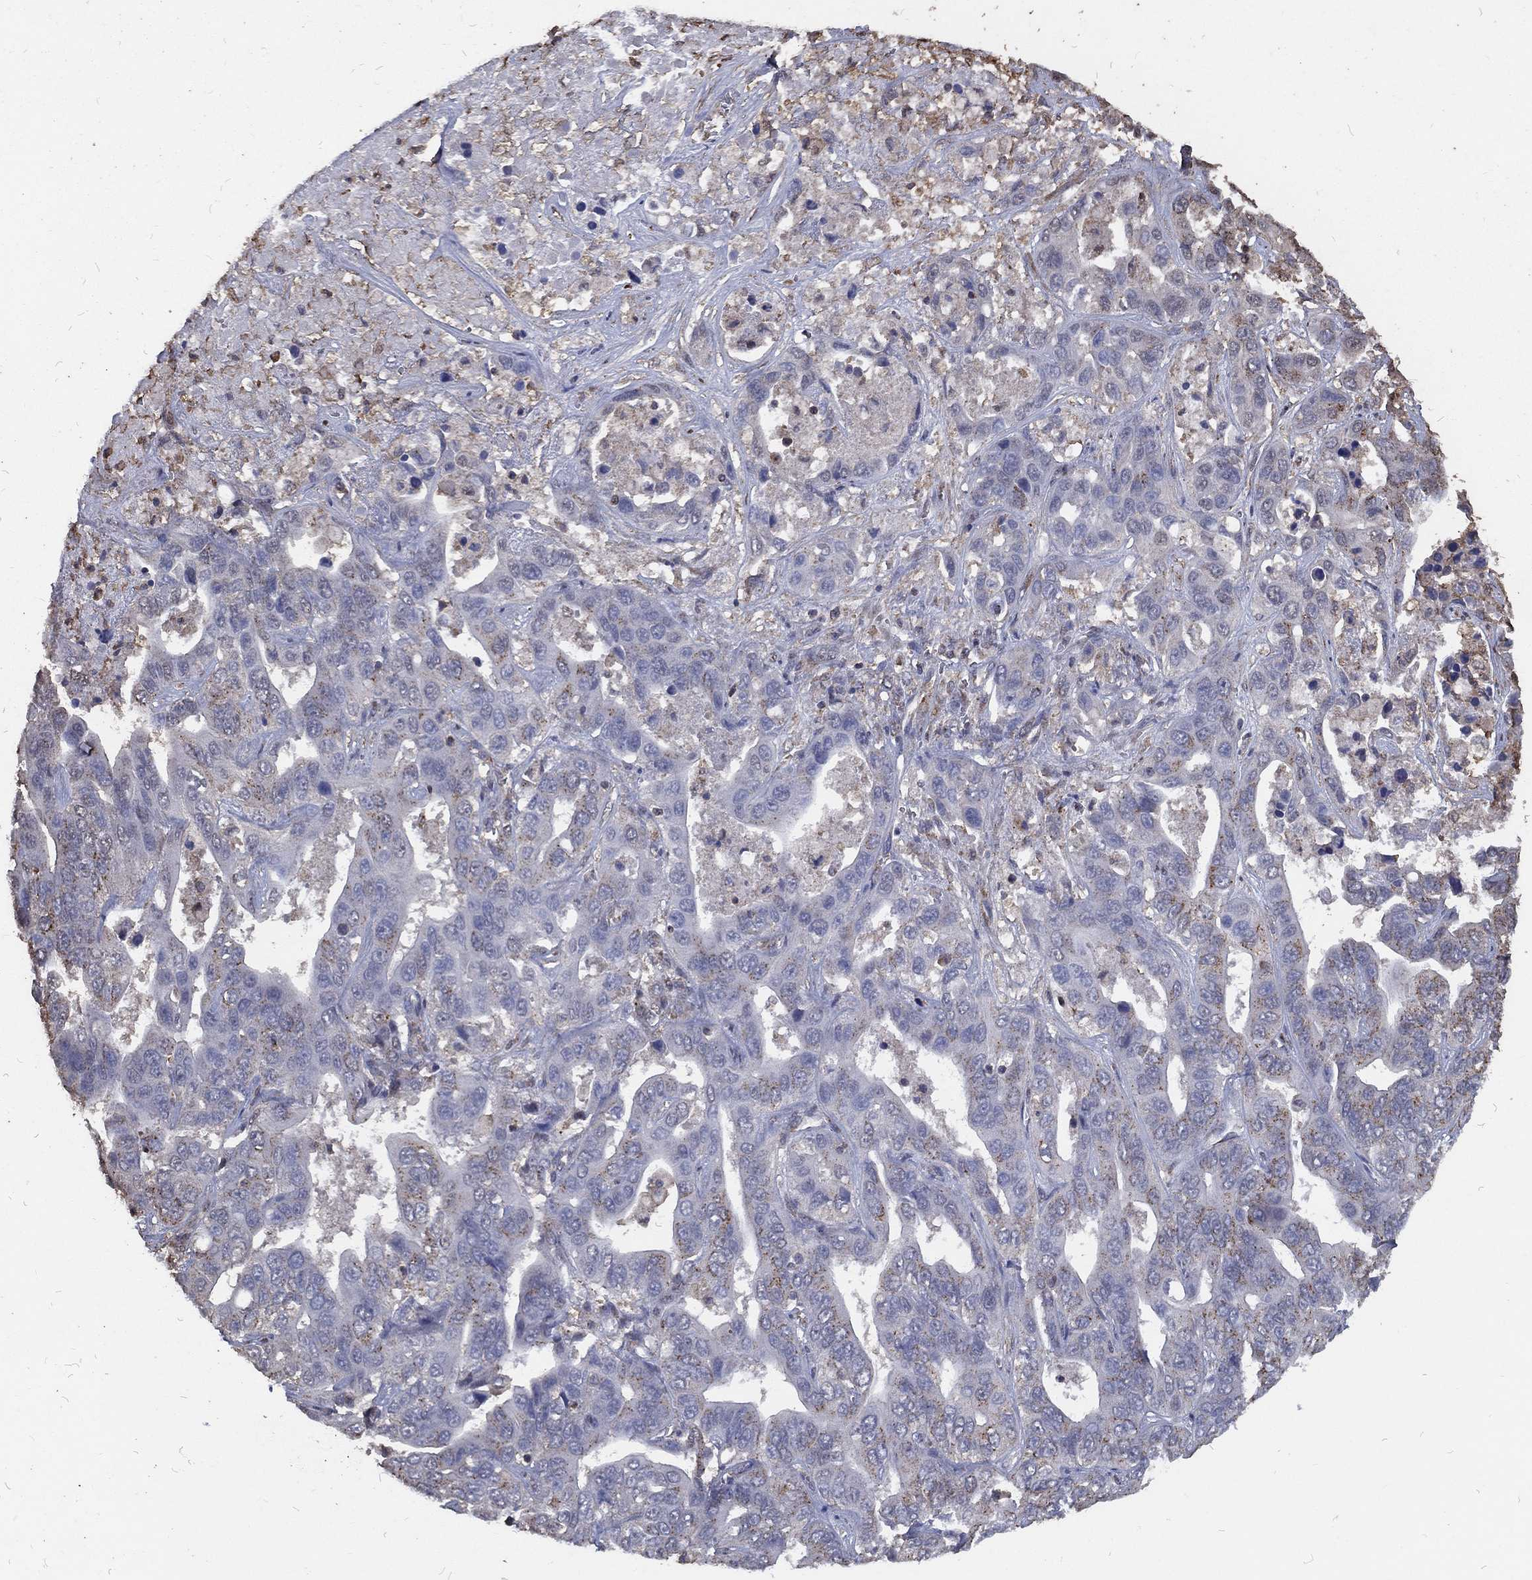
{"staining": {"intensity": "weak", "quantity": ">75%", "location": "cytoplasmic/membranous"}, "tissue": "liver cancer", "cell_type": "Tumor cells", "image_type": "cancer", "snomed": [{"axis": "morphology", "description": "Cholangiocarcinoma"}, {"axis": "topography", "description": "Liver"}], "caption": "Immunohistochemical staining of human liver cholangiocarcinoma shows low levels of weak cytoplasmic/membranous protein staining in approximately >75% of tumor cells.", "gene": "GPR183", "patient": {"sex": "female", "age": 52}}